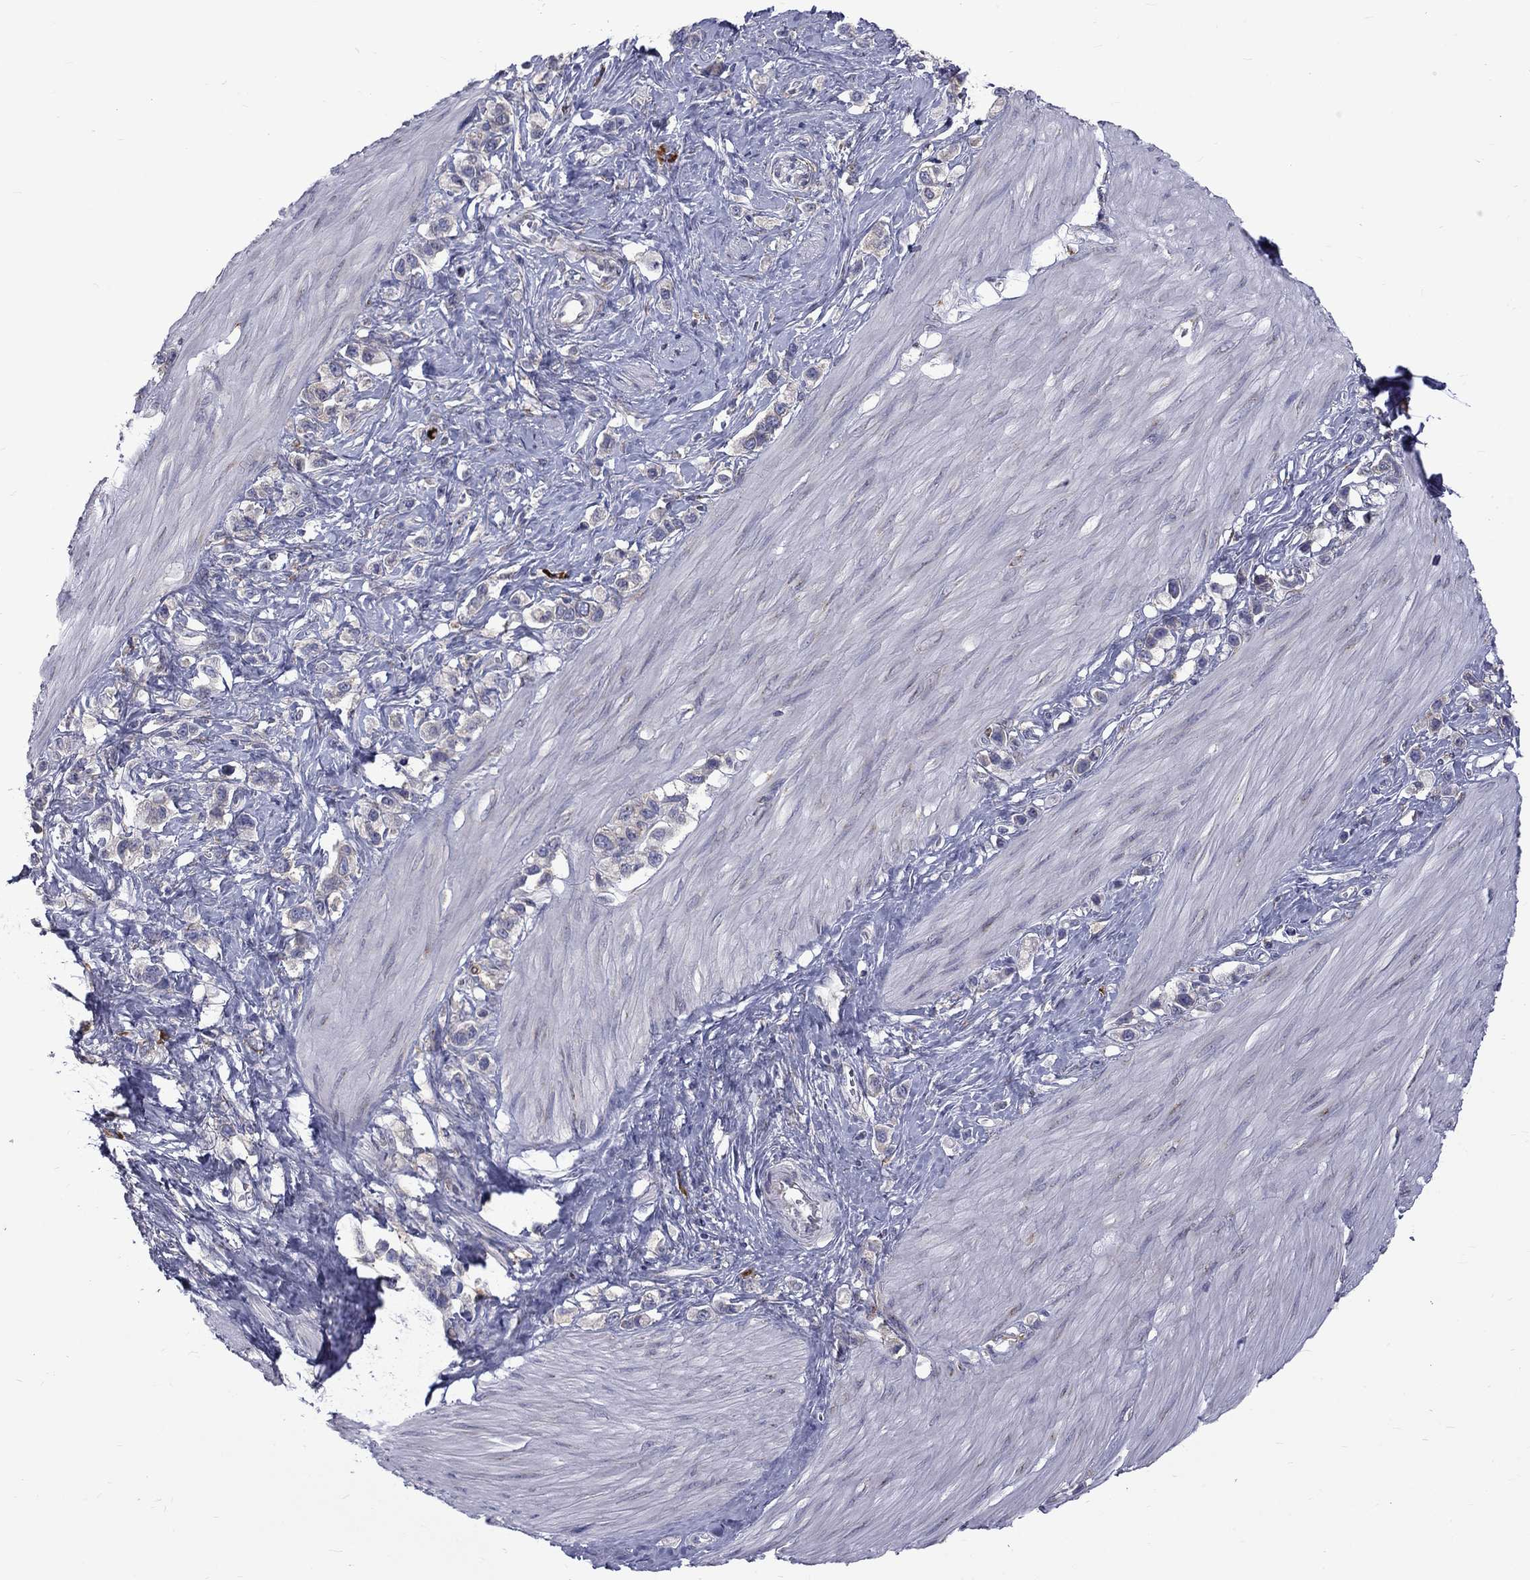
{"staining": {"intensity": "negative", "quantity": "none", "location": "none"}, "tissue": "stomach cancer", "cell_type": "Tumor cells", "image_type": "cancer", "snomed": [{"axis": "morphology", "description": "Normal tissue, NOS"}, {"axis": "morphology", "description": "Adenocarcinoma, NOS"}, {"axis": "morphology", "description": "Adenocarcinoma, High grade"}, {"axis": "topography", "description": "Stomach, upper"}, {"axis": "topography", "description": "Stomach"}], "caption": "An immunohistochemistry (IHC) photomicrograph of stomach cancer (adenocarcinoma (high-grade)) is shown. There is no staining in tumor cells of stomach cancer (adenocarcinoma (high-grade)).", "gene": "PABPC4", "patient": {"sex": "female", "age": 65}}